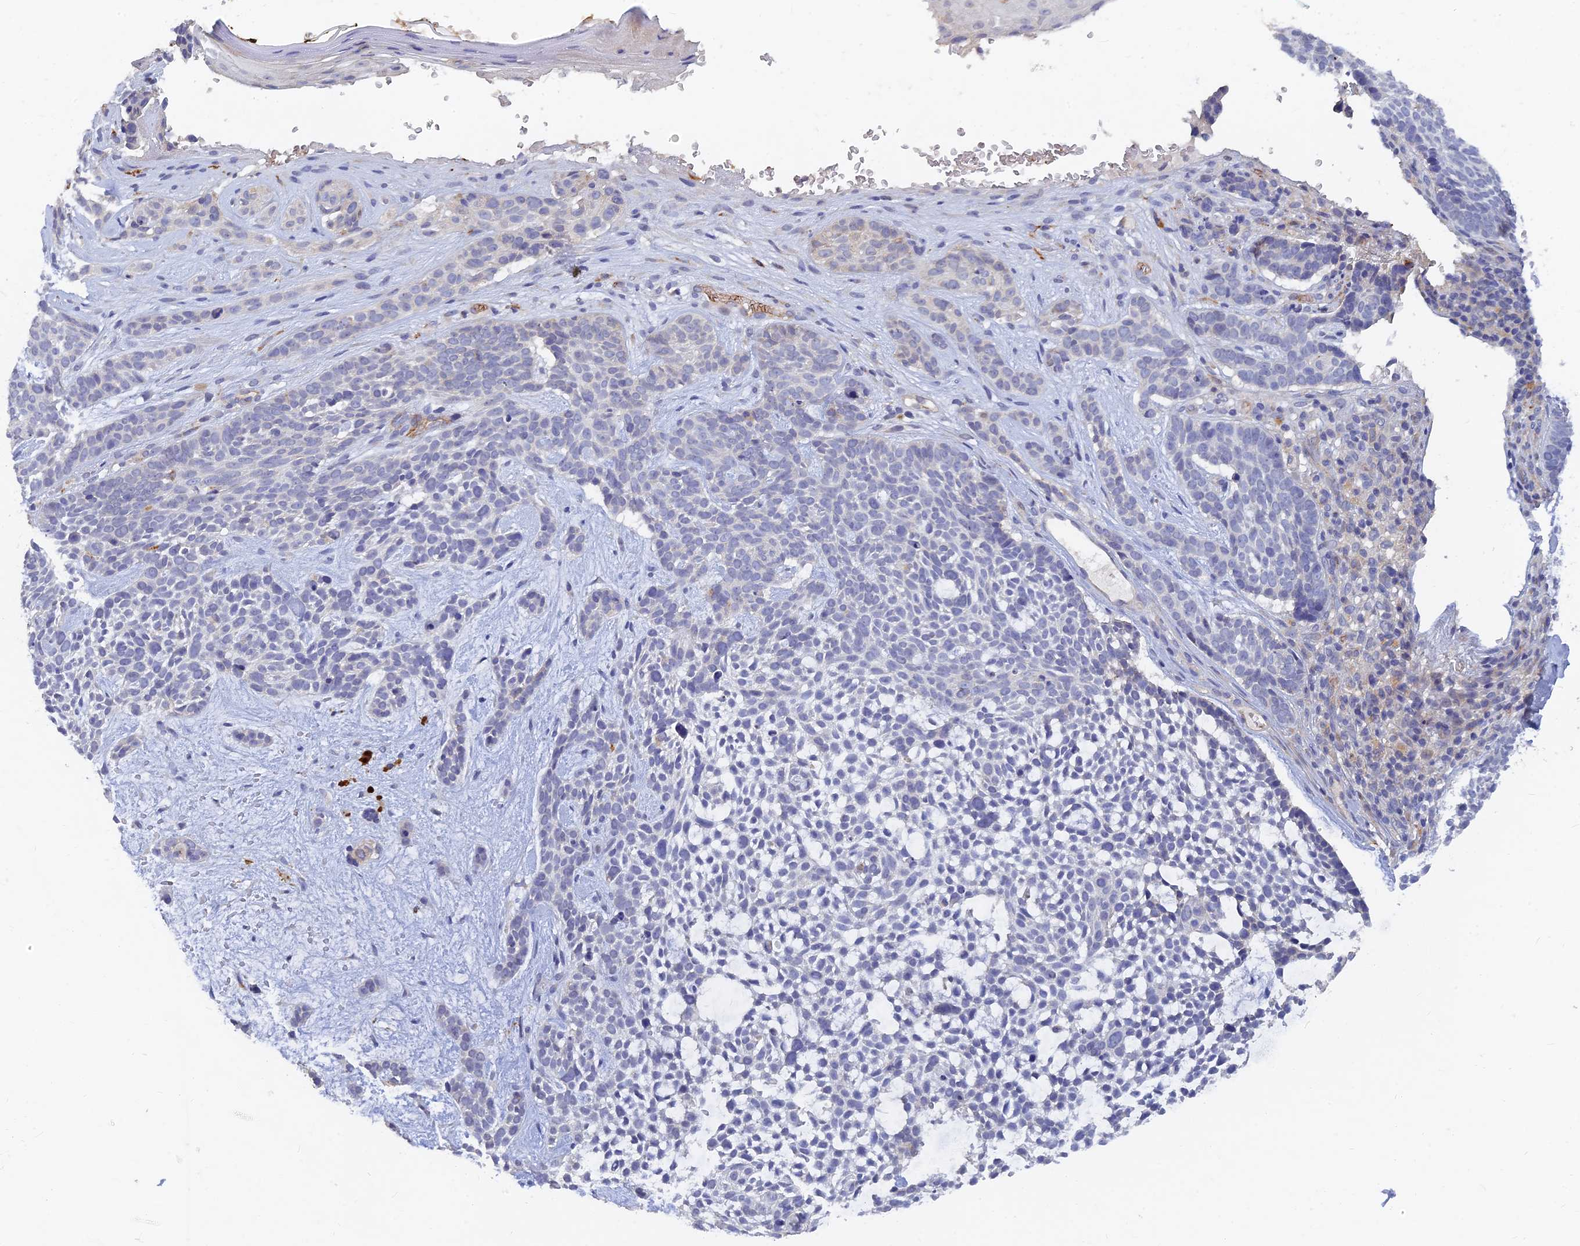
{"staining": {"intensity": "negative", "quantity": "none", "location": "none"}, "tissue": "skin cancer", "cell_type": "Tumor cells", "image_type": "cancer", "snomed": [{"axis": "morphology", "description": "Basal cell carcinoma"}, {"axis": "topography", "description": "Skin"}], "caption": "There is no significant staining in tumor cells of basal cell carcinoma (skin).", "gene": "ARRDC1", "patient": {"sex": "male", "age": 71}}